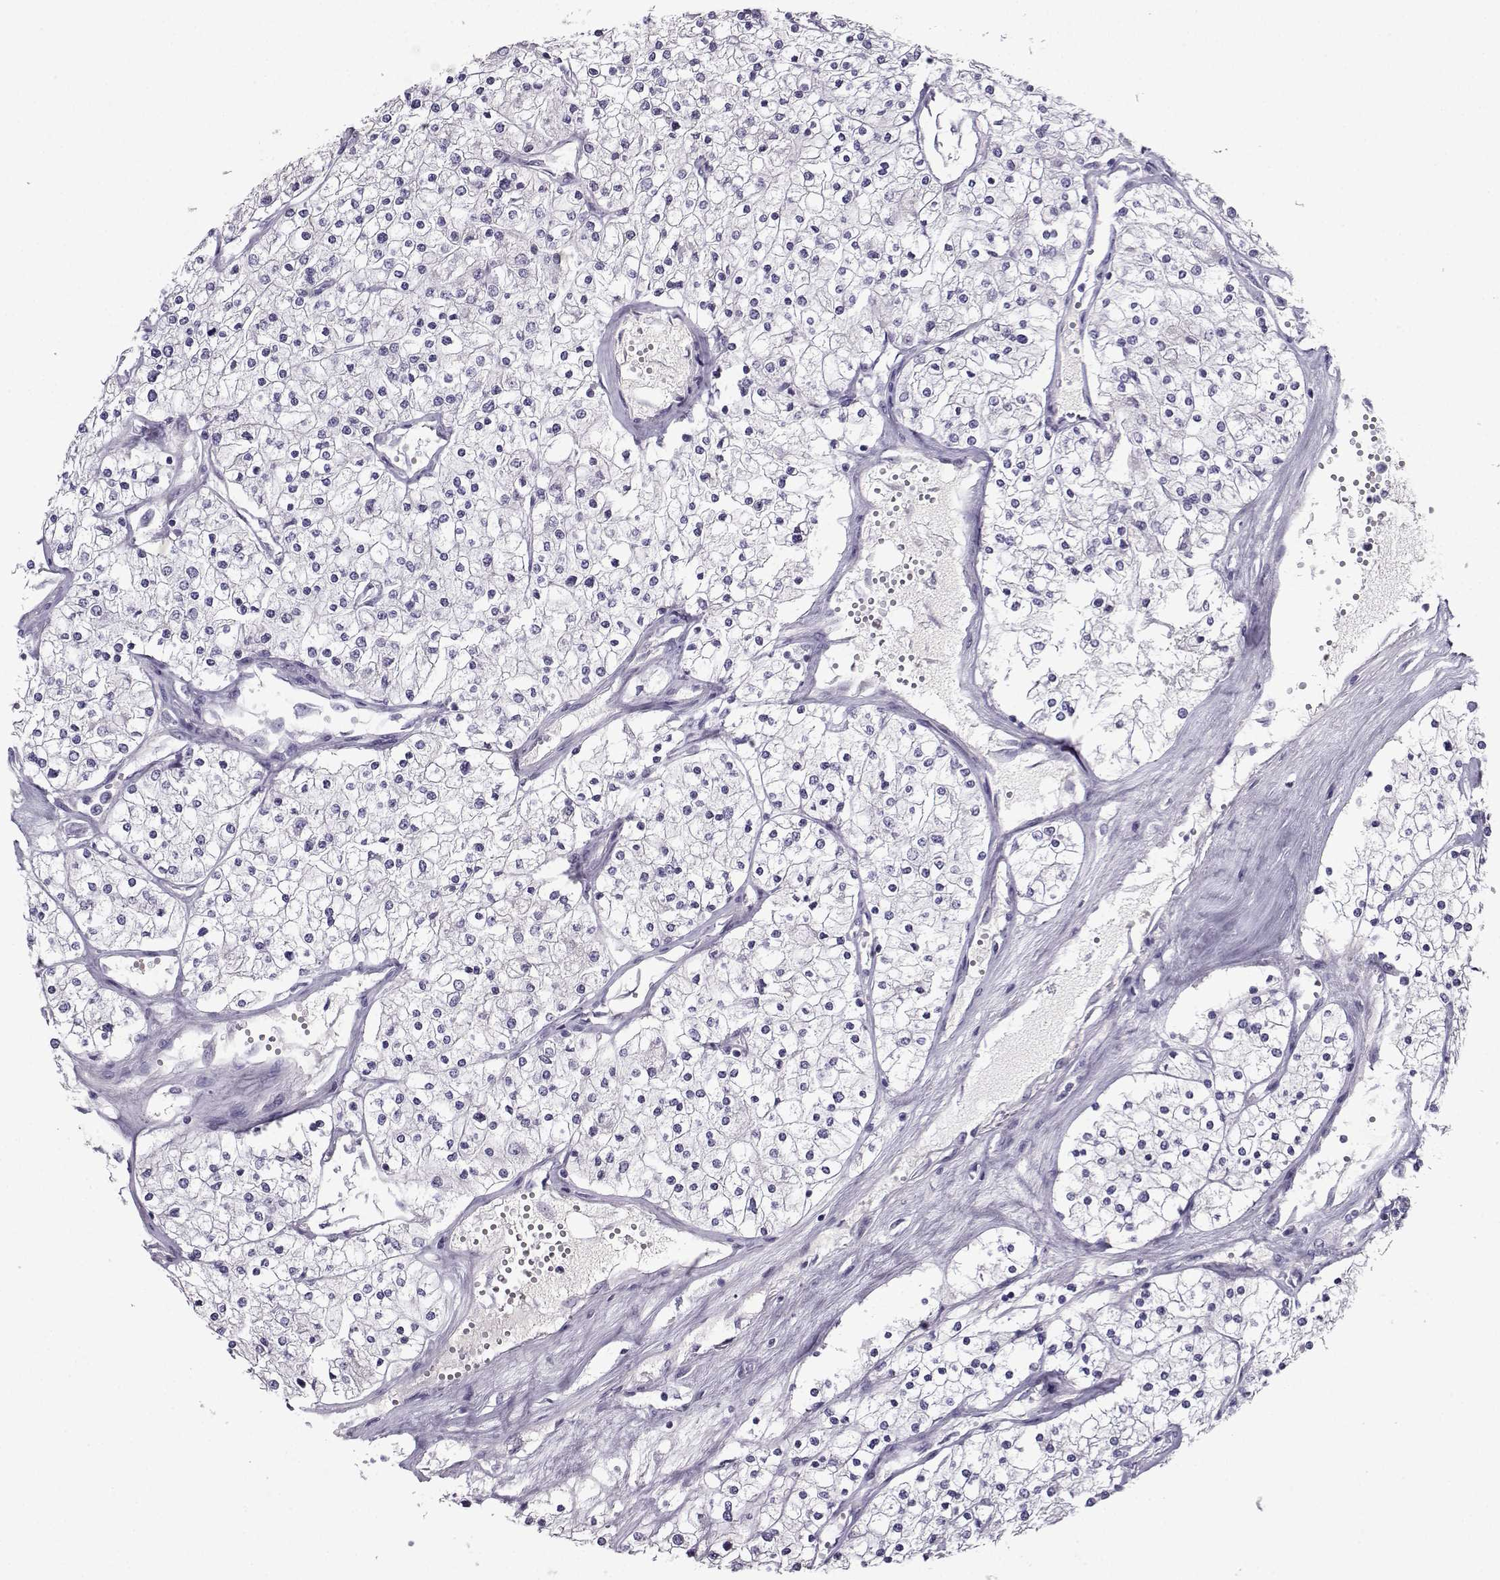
{"staining": {"intensity": "negative", "quantity": "none", "location": "none"}, "tissue": "renal cancer", "cell_type": "Tumor cells", "image_type": "cancer", "snomed": [{"axis": "morphology", "description": "Adenocarcinoma, NOS"}, {"axis": "topography", "description": "Kidney"}], "caption": "Immunohistochemistry (IHC) histopathology image of neoplastic tissue: human adenocarcinoma (renal) stained with DAB (3,3'-diaminobenzidine) exhibits no significant protein expression in tumor cells. Brightfield microscopy of IHC stained with DAB (3,3'-diaminobenzidine) (brown) and hematoxylin (blue), captured at high magnification.", "gene": "ARMC2", "patient": {"sex": "male", "age": 80}}